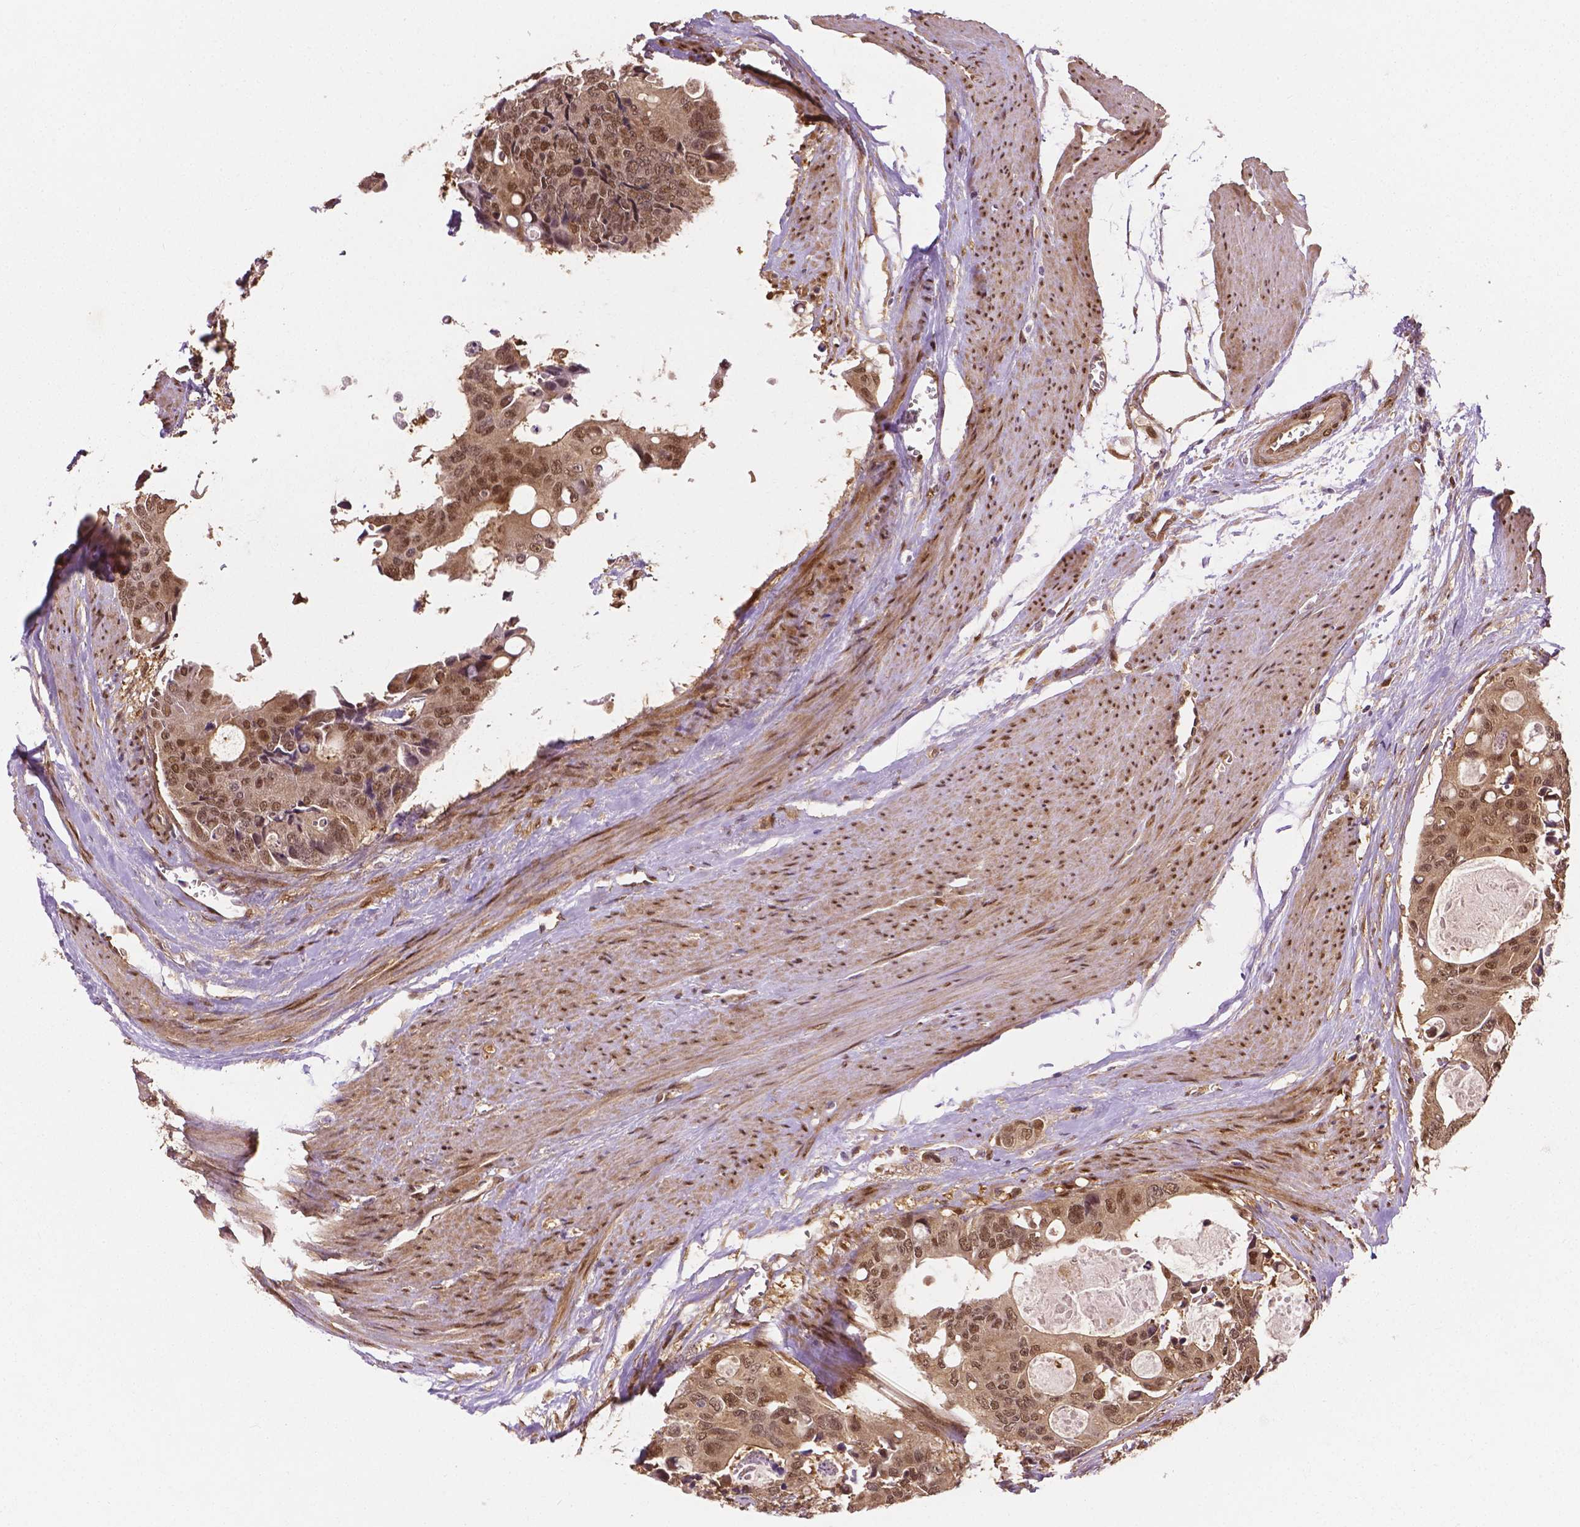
{"staining": {"intensity": "moderate", "quantity": ">75%", "location": "cytoplasmic/membranous,nuclear"}, "tissue": "colorectal cancer", "cell_type": "Tumor cells", "image_type": "cancer", "snomed": [{"axis": "morphology", "description": "Adenocarcinoma, NOS"}, {"axis": "topography", "description": "Rectum"}], "caption": "High-magnification brightfield microscopy of colorectal adenocarcinoma stained with DAB (brown) and counterstained with hematoxylin (blue). tumor cells exhibit moderate cytoplasmic/membranous and nuclear staining is seen in approximately>75% of cells.", "gene": "YAP1", "patient": {"sex": "male", "age": 76}}